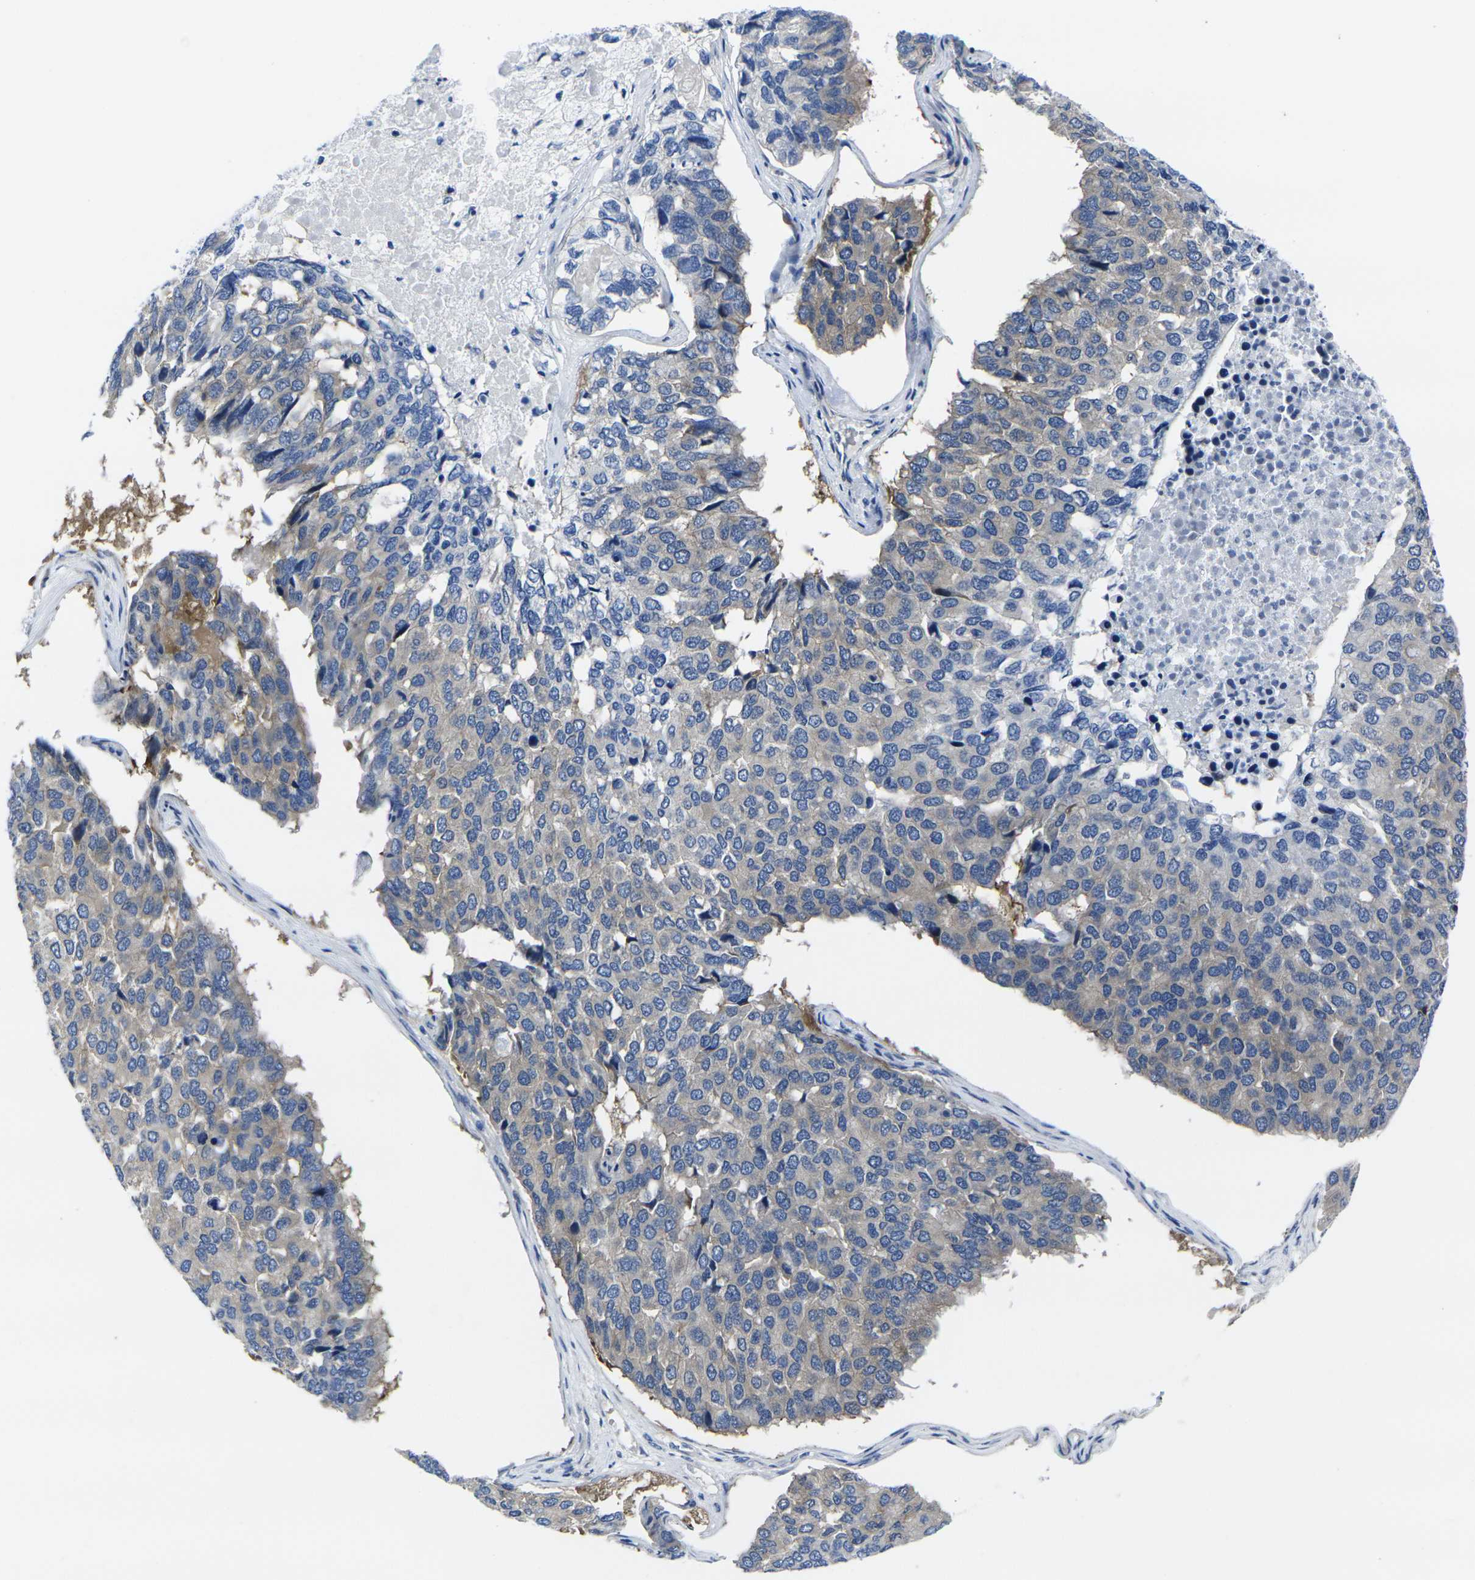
{"staining": {"intensity": "weak", "quantity": "<25%", "location": "cytoplasmic/membranous"}, "tissue": "pancreatic cancer", "cell_type": "Tumor cells", "image_type": "cancer", "snomed": [{"axis": "morphology", "description": "Adenocarcinoma, NOS"}, {"axis": "topography", "description": "Pancreas"}], "caption": "Adenocarcinoma (pancreatic) stained for a protein using immunohistochemistry (IHC) displays no positivity tumor cells.", "gene": "EIF4A1", "patient": {"sex": "male", "age": 50}}